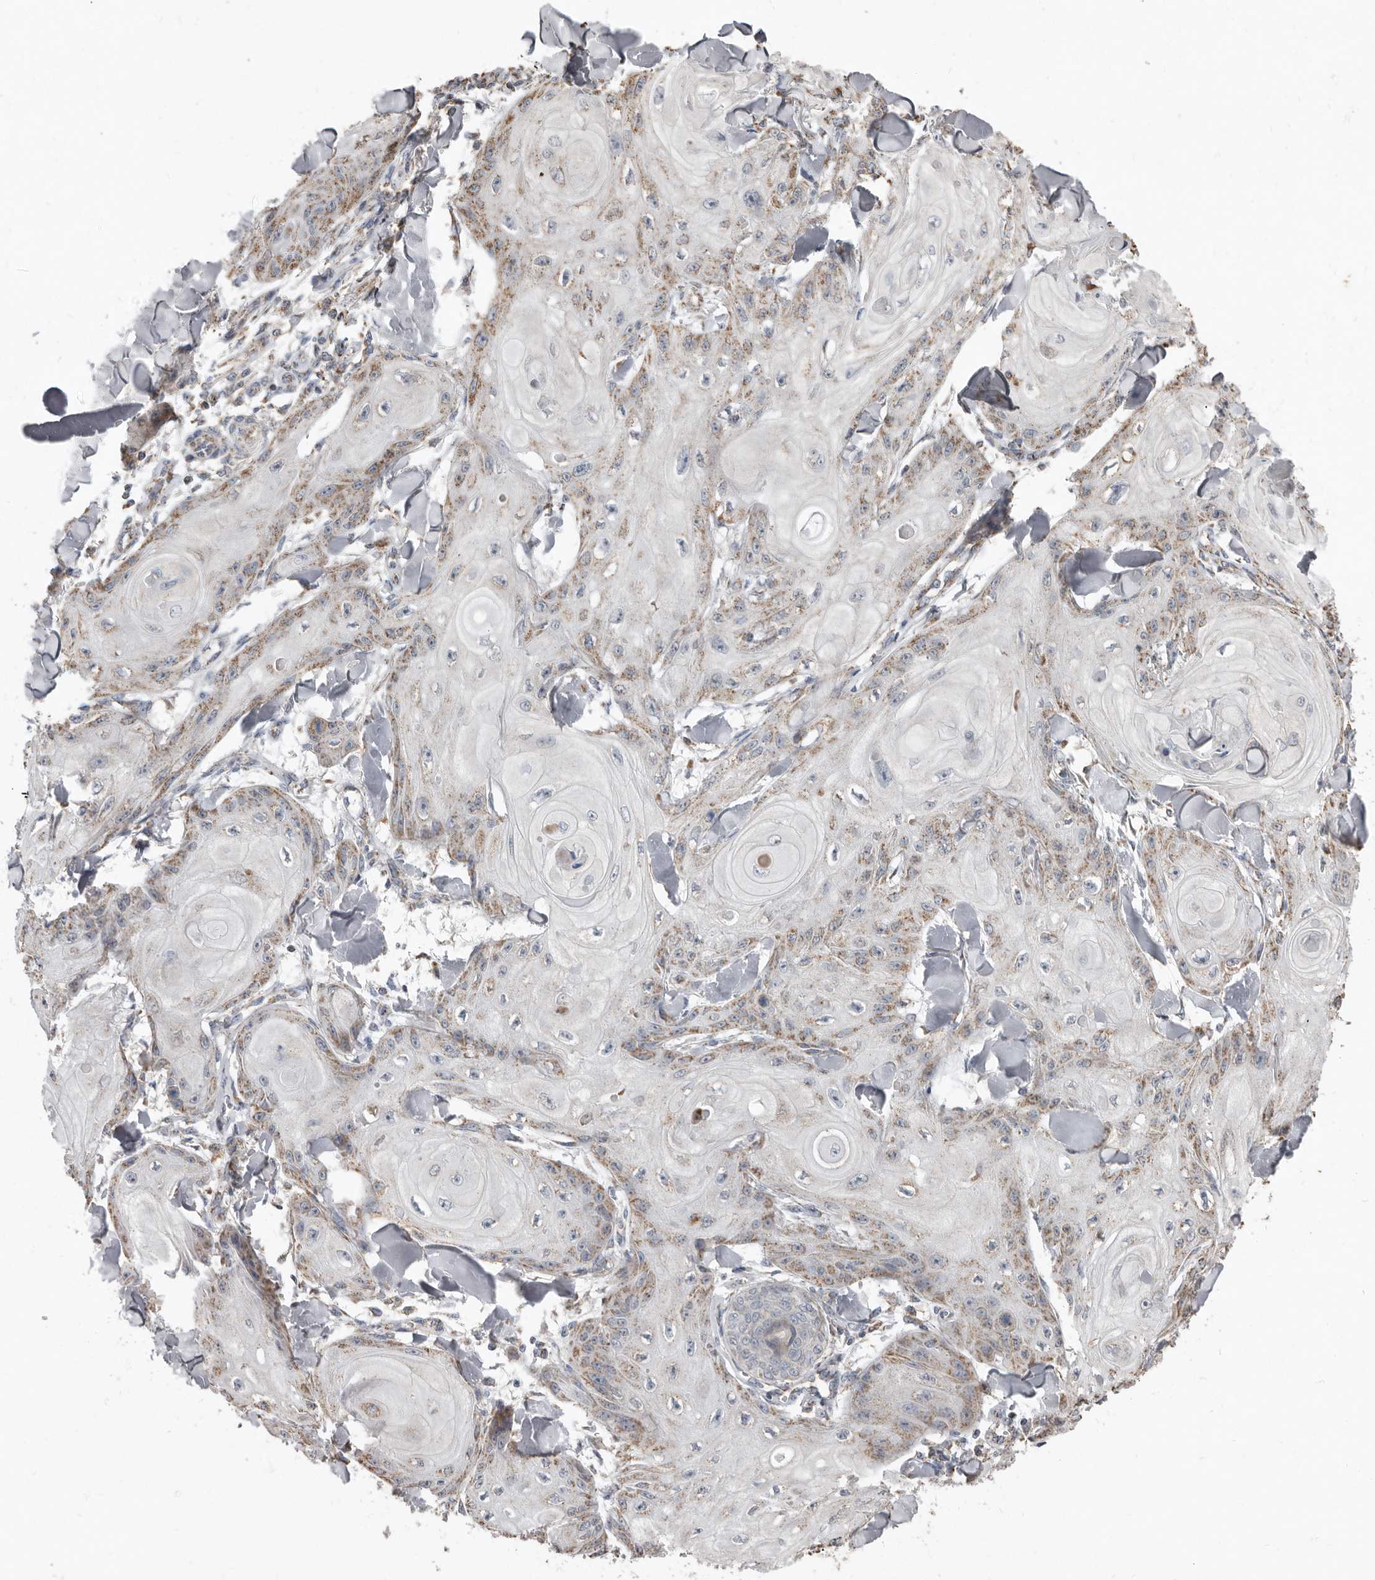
{"staining": {"intensity": "moderate", "quantity": "<25%", "location": "cytoplasmic/membranous"}, "tissue": "skin cancer", "cell_type": "Tumor cells", "image_type": "cancer", "snomed": [{"axis": "morphology", "description": "Squamous cell carcinoma, NOS"}, {"axis": "topography", "description": "Skin"}], "caption": "IHC (DAB (3,3'-diaminobenzidine)) staining of skin cancer (squamous cell carcinoma) shows moderate cytoplasmic/membranous protein positivity in about <25% of tumor cells.", "gene": "KIF26B", "patient": {"sex": "male", "age": 74}}